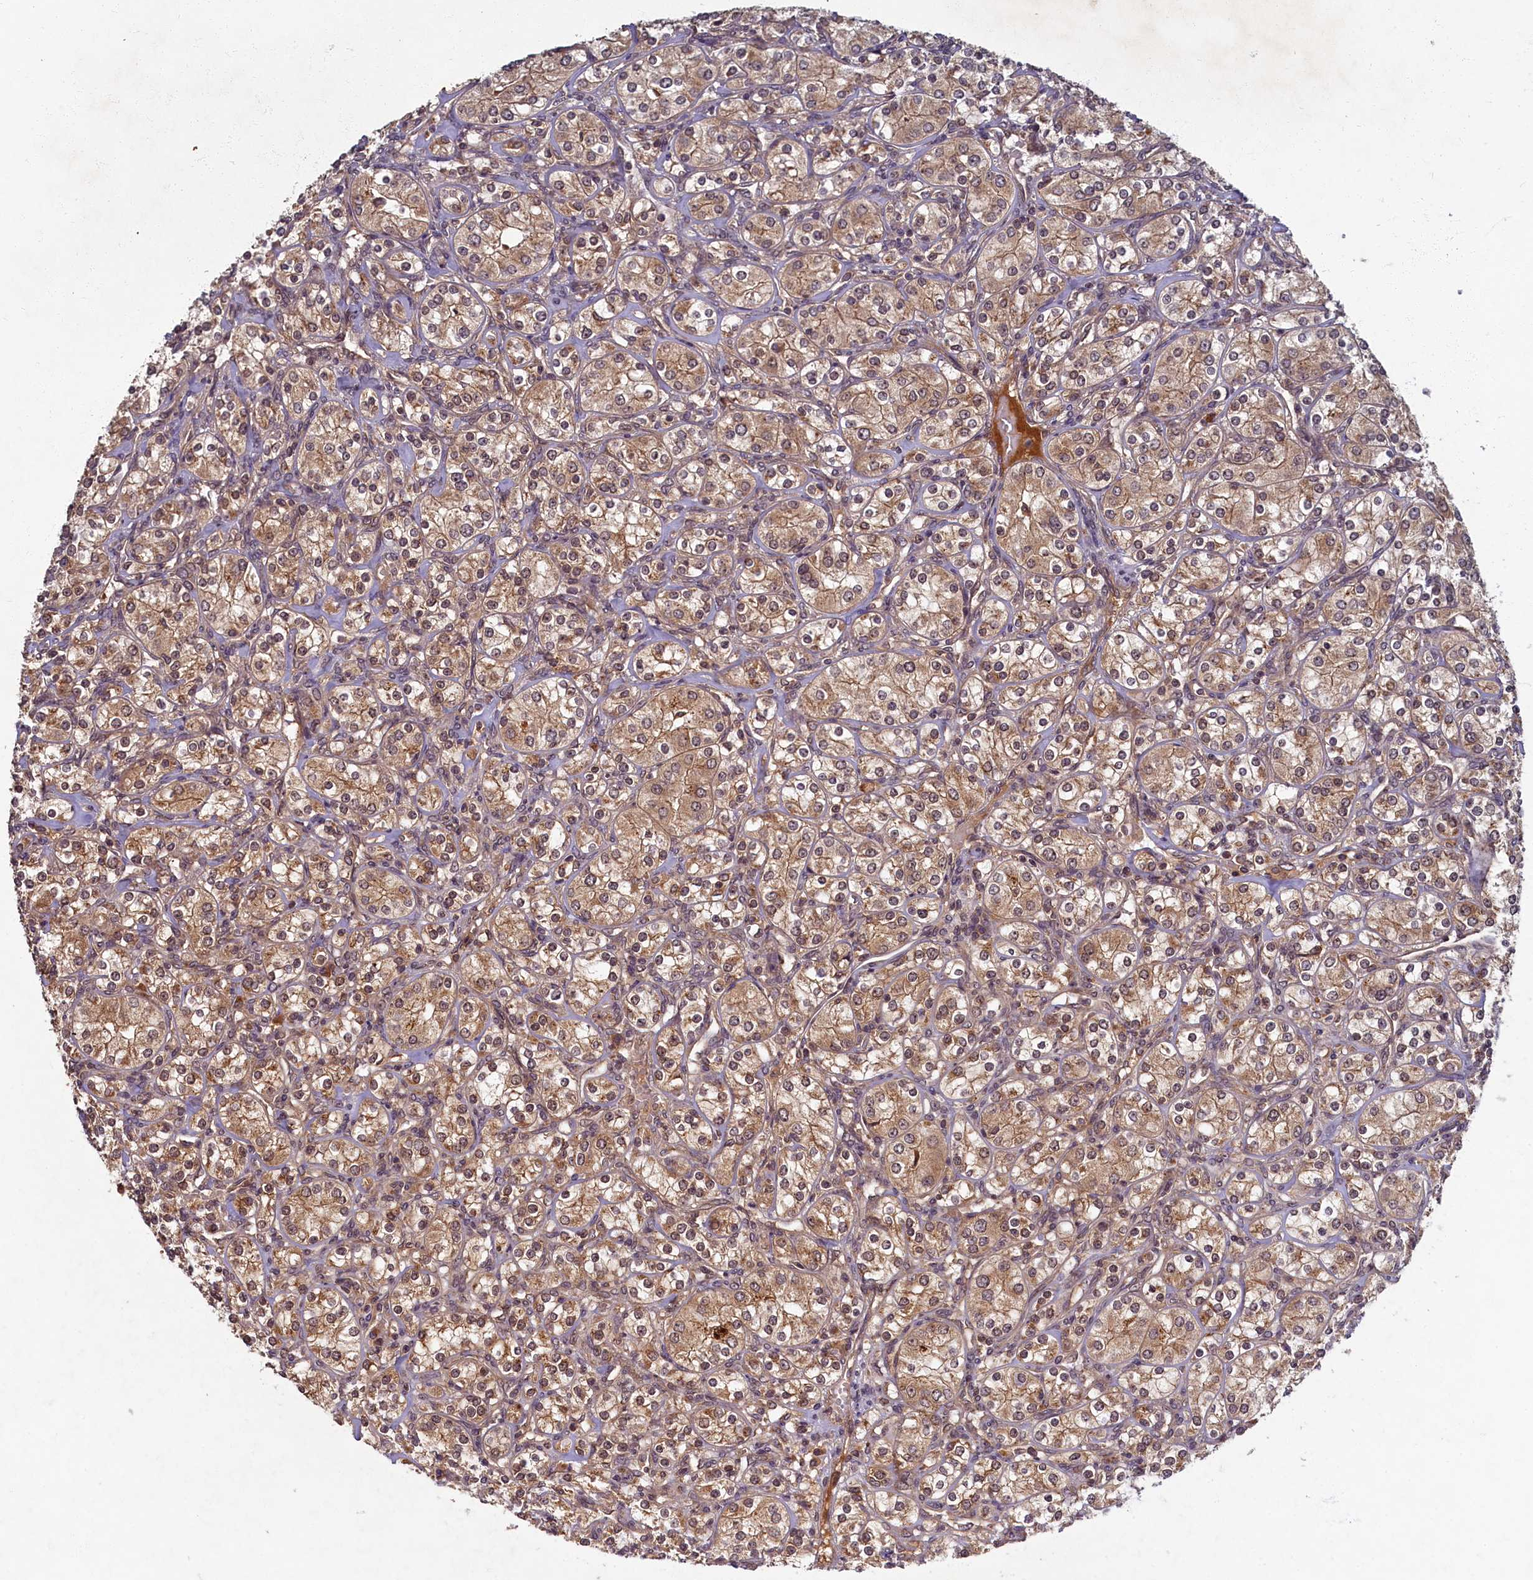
{"staining": {"intensity": "moderate", "quantity": ">75%", "location": "cytoplasmic/membranous"}, "tissue": "renal cancer", "cell_type": "Tumor cells", "image_type": "cancer", "snomed": [{"axis": "morphology", "description": "Adenocarcinoma, NOS"}, {"axis": "topography", "description": "Kidney"}], "caption": "IHC staining of adenocarcinoma (renal), which reveals medium levels of moderate cytoplasmic/membranous positivity in about >75% of tumor cells indicating moderate cytoplasmic/membranous protein expression. The staining was performed using DAB (3,3'-diaminobenzidine) (brown) for protein detection and nuclei were counterstained in hematoxylin (blue).", "gene": "BICD1", "patient": {"sex": "male", "age": 77}}